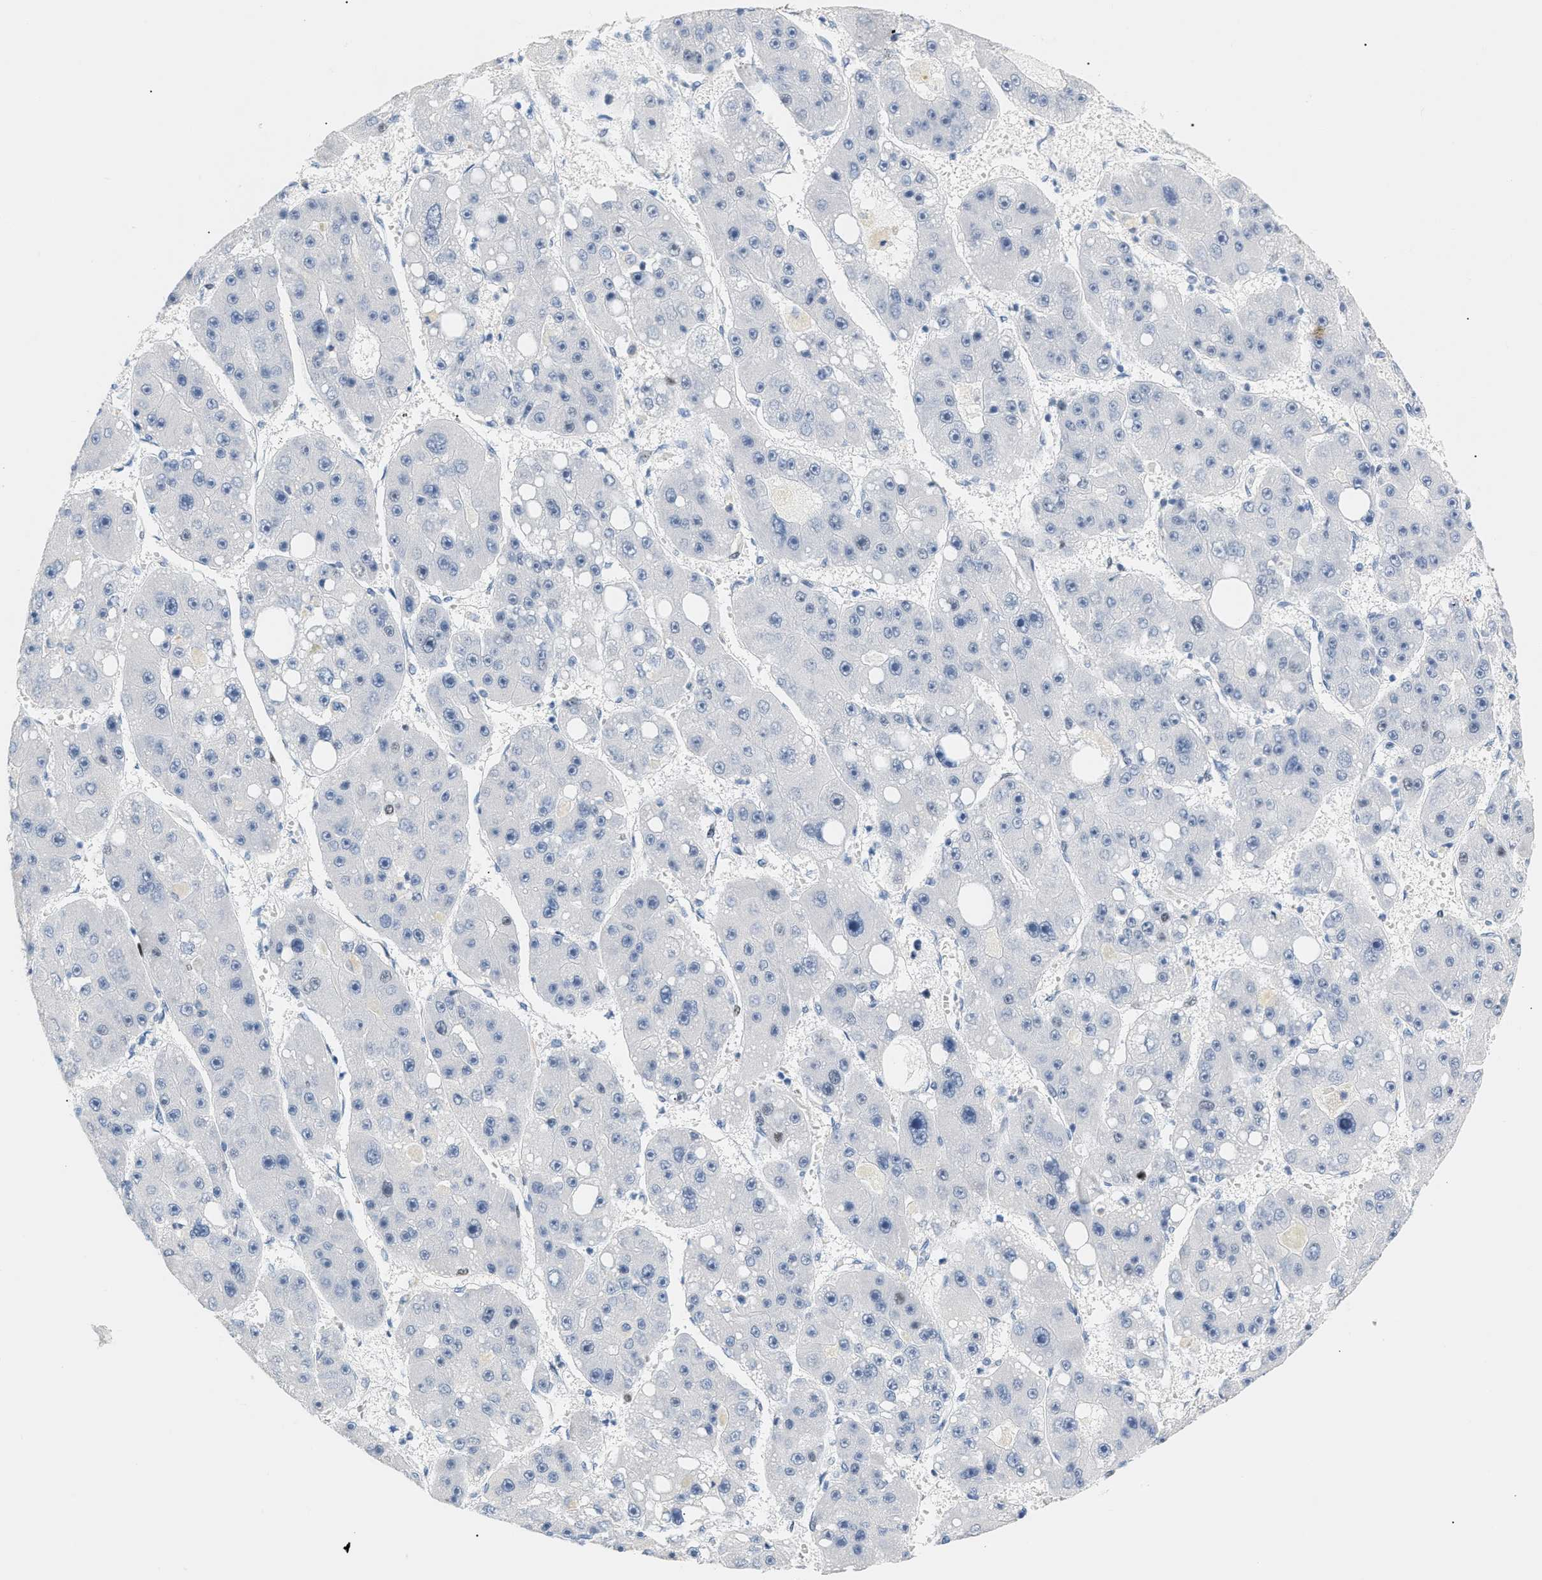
{"staining": {"intensity": "negative", "quantity": "none", "location": "none"}, "tissue": "liver cancer", "cell_type": "Tumor cells", "image_type": "cancer", "snomed": [{"axis": "morphology", "description": "Carcinoma, Hepatocellular, NOS"}, {"axis": "topography", "description": "Liver"}], "caption": "This is an immunohistochemistry (IHC) photomicrograph of hepatocellular carcinoma (liver). There is no staining in tumor cells.", "gene": "MCM7", "patient": {"sex": "female", "age": 61}}